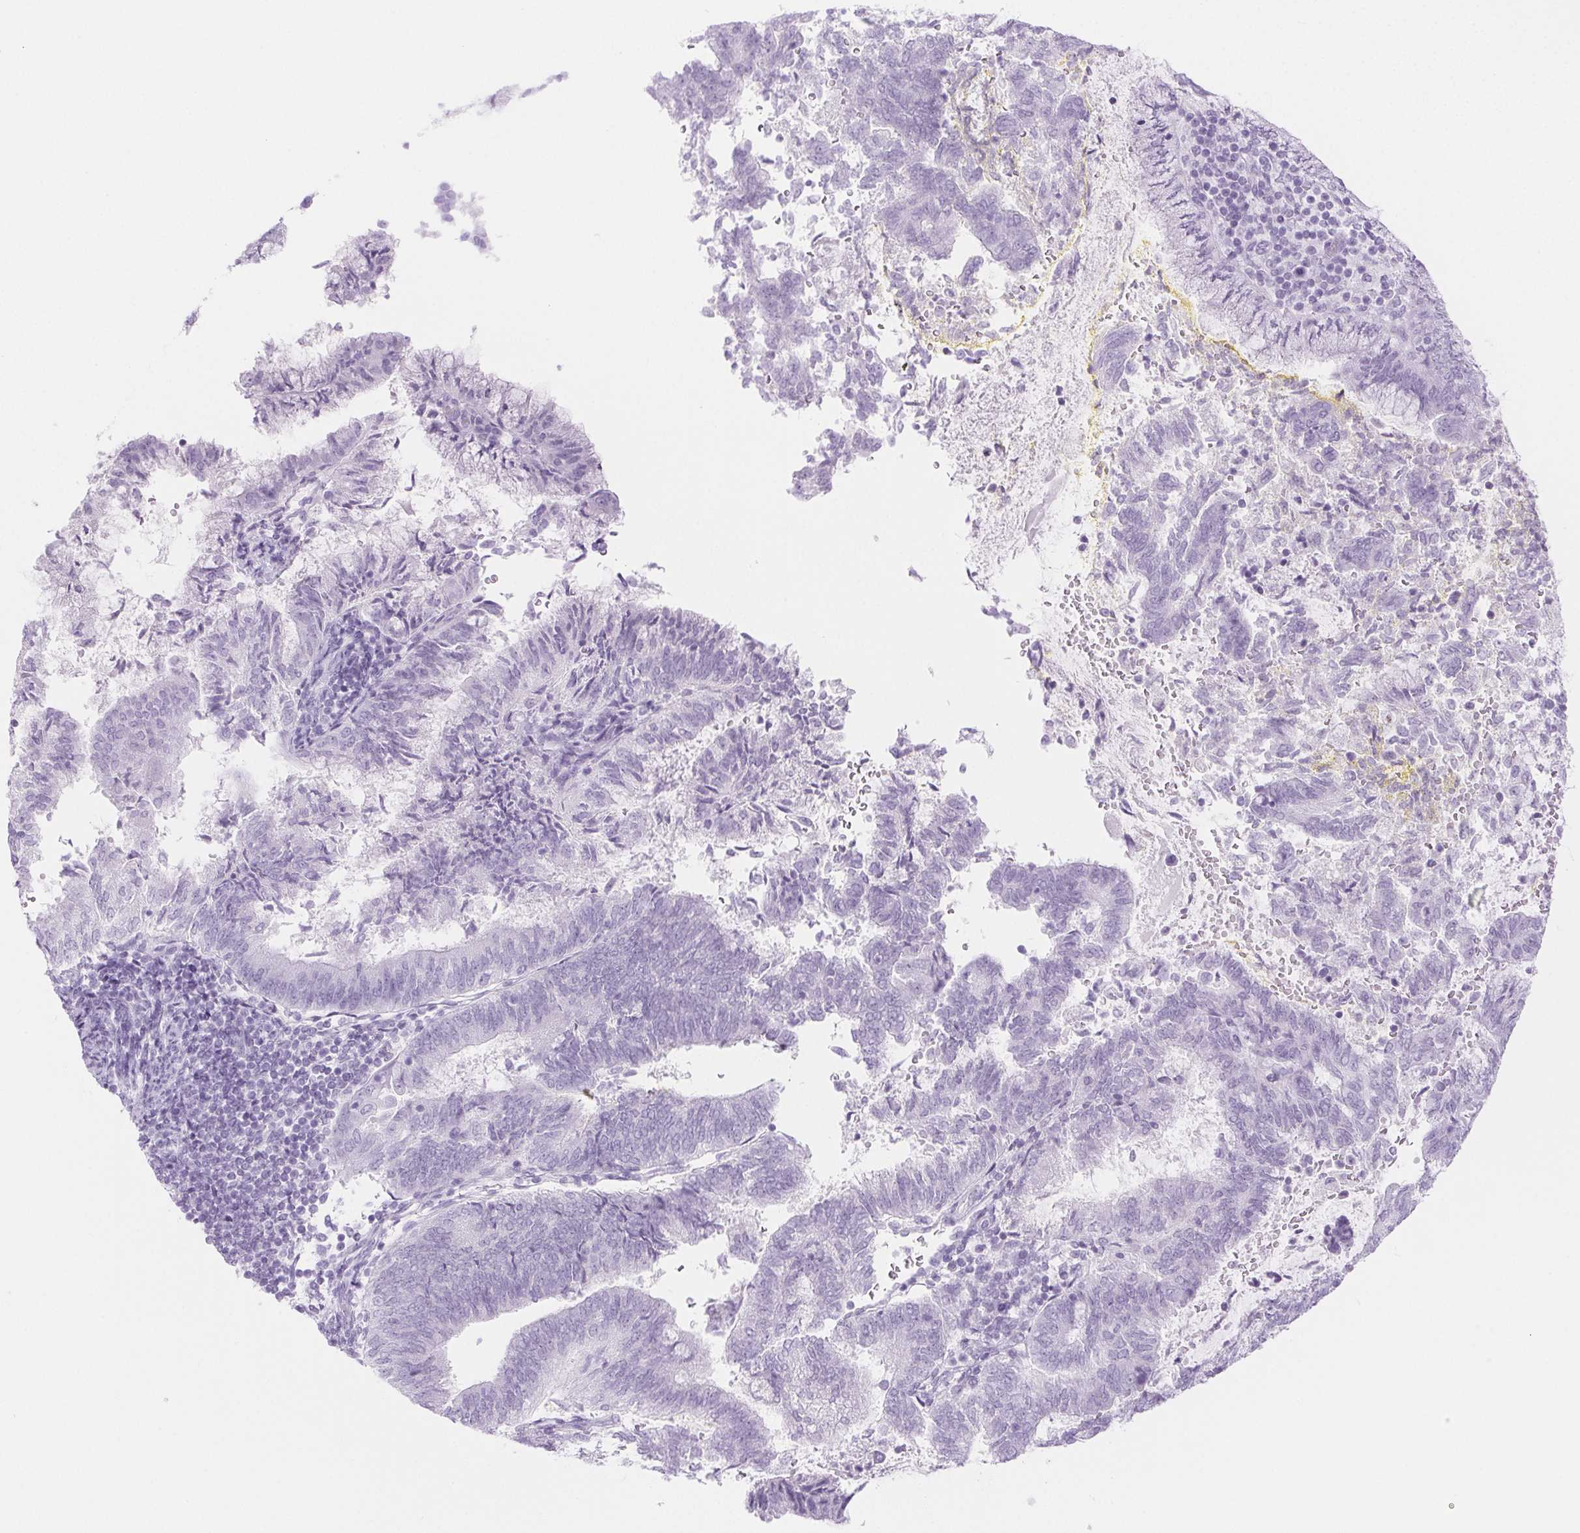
{"staining": {"intensity": "negative", "quantity": "none", "location": "none"}, "tissue": "endometrial cancer", "cell_type": "Tumor cells", "image_type": "cancer", "snomed": [{"axis": "morphology", "description": "Adenocarcinoma, NOS"}, {"axis": "topography", "description": "Endometrium"}], "caption": "Endometrial cancer was stained to show a protein in brown. There is no significant staining in tumor cells. The staining was performed using DAB to visualize the protein expression in brown, while the nuclei were stained in blue with hematoxylin (Magnification: 20x).", "gene": "SPRR3", "patient": {"sex": "female", "age": 65}}